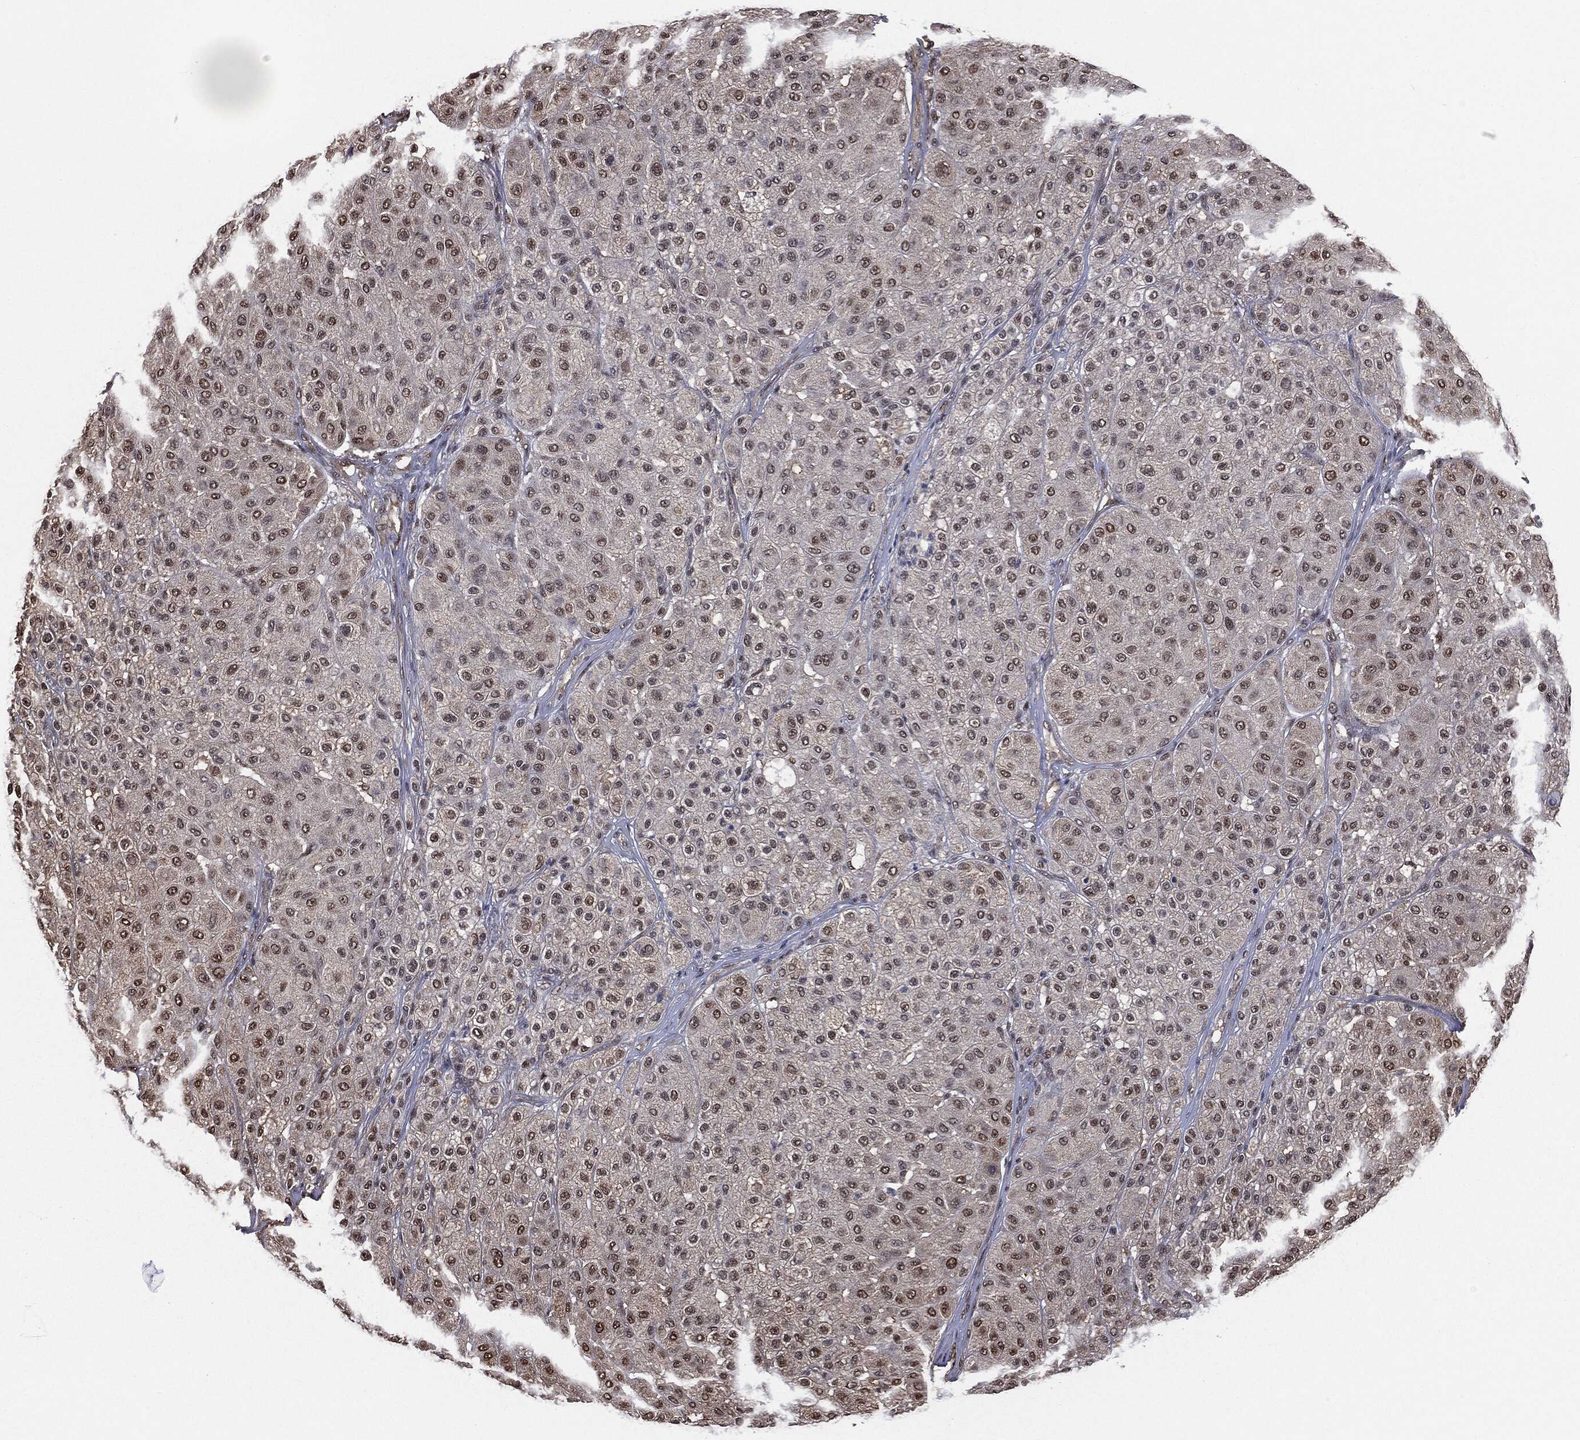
{"staining": {"intensity": "moderate", "quantity": "<25%", "location": "nuclear"}, "tissue": "melanoma", "cell_type": "Tumor cells", "image_type": "cancer", "snomed": [{"axis": "morphology", "description": "Malignant melanoma, Metastatic site"}, {"axis": "topography", "description": "Smooth muscle"}], "caption": "Immunohistochemical staining of human malignant melanoma (metastatic site) reveals low levels of moderate nuclear protein positivity in about <25% of tumor cells.", "gene": "SHLD2", "patient": {"sex": "male", "age": 41}}